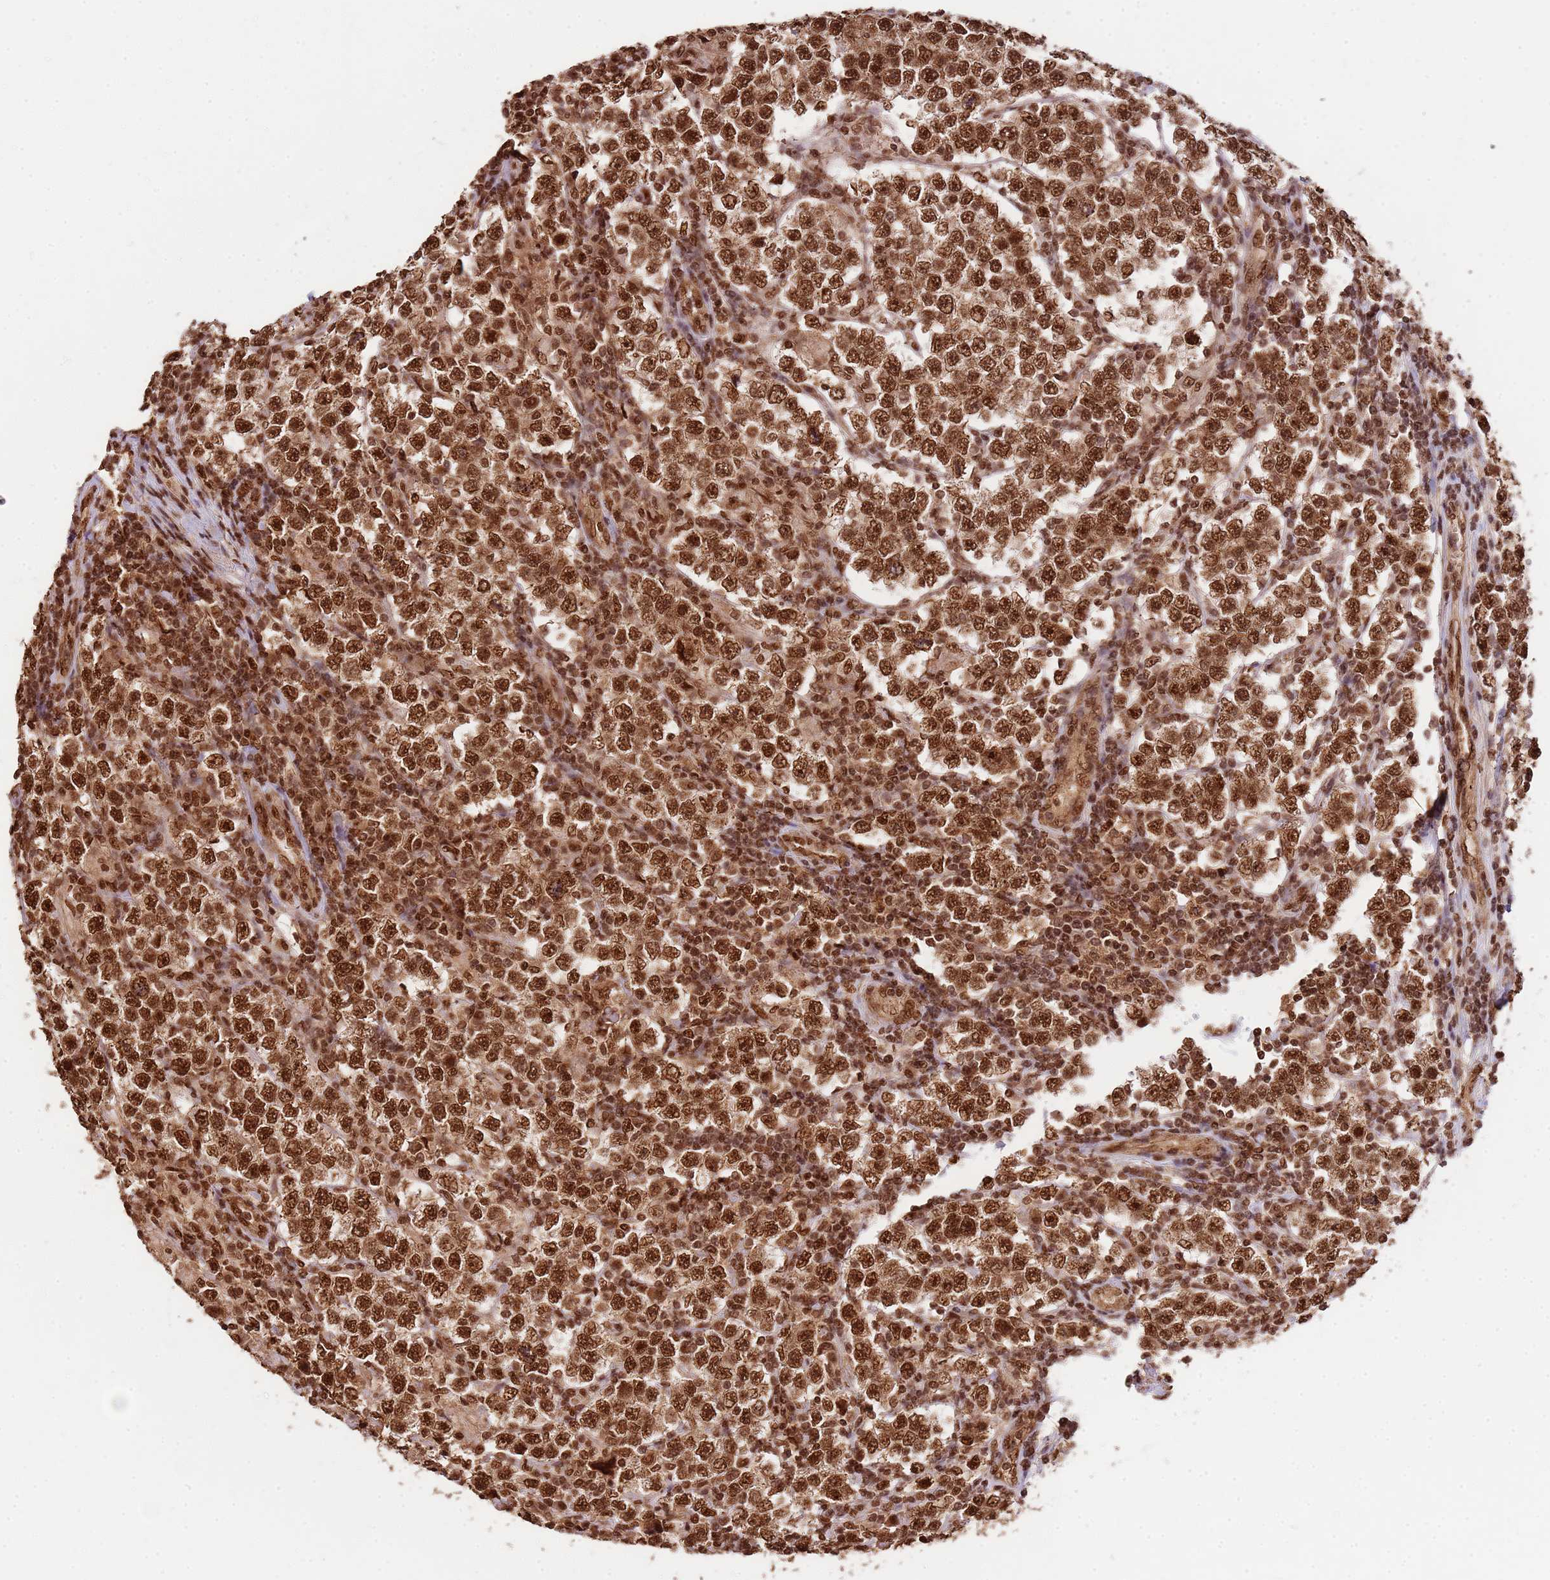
{"staining": {"intensity": "strong", "quantity": ">75%", "location": "nuclear"}, "tissue": "testis cancer", "cell_type": "Tumor cells", "image_type": "cancer", "snomed": [{"axis": "morphology", "description": "Normal tissue, NOS"}, {"axis": "morphology", "description": "Urothelial carcinoma, High grade"}, {"axis": "morphology", "description": "Seminoma, NOS"}, {"axis": "morphology", "description": "Carcinoma, Embryonal, NOS"}, {"axis": "topography", "description": "Urinary bladder"}, {"axis": "topography", "description": "Testis"}], "caption": "Testis cancer stained with a protein marker reveals strong staining in tumor cells.", "gene": "ZBTB12", "patient": {"sex": "male", "age": 41}}